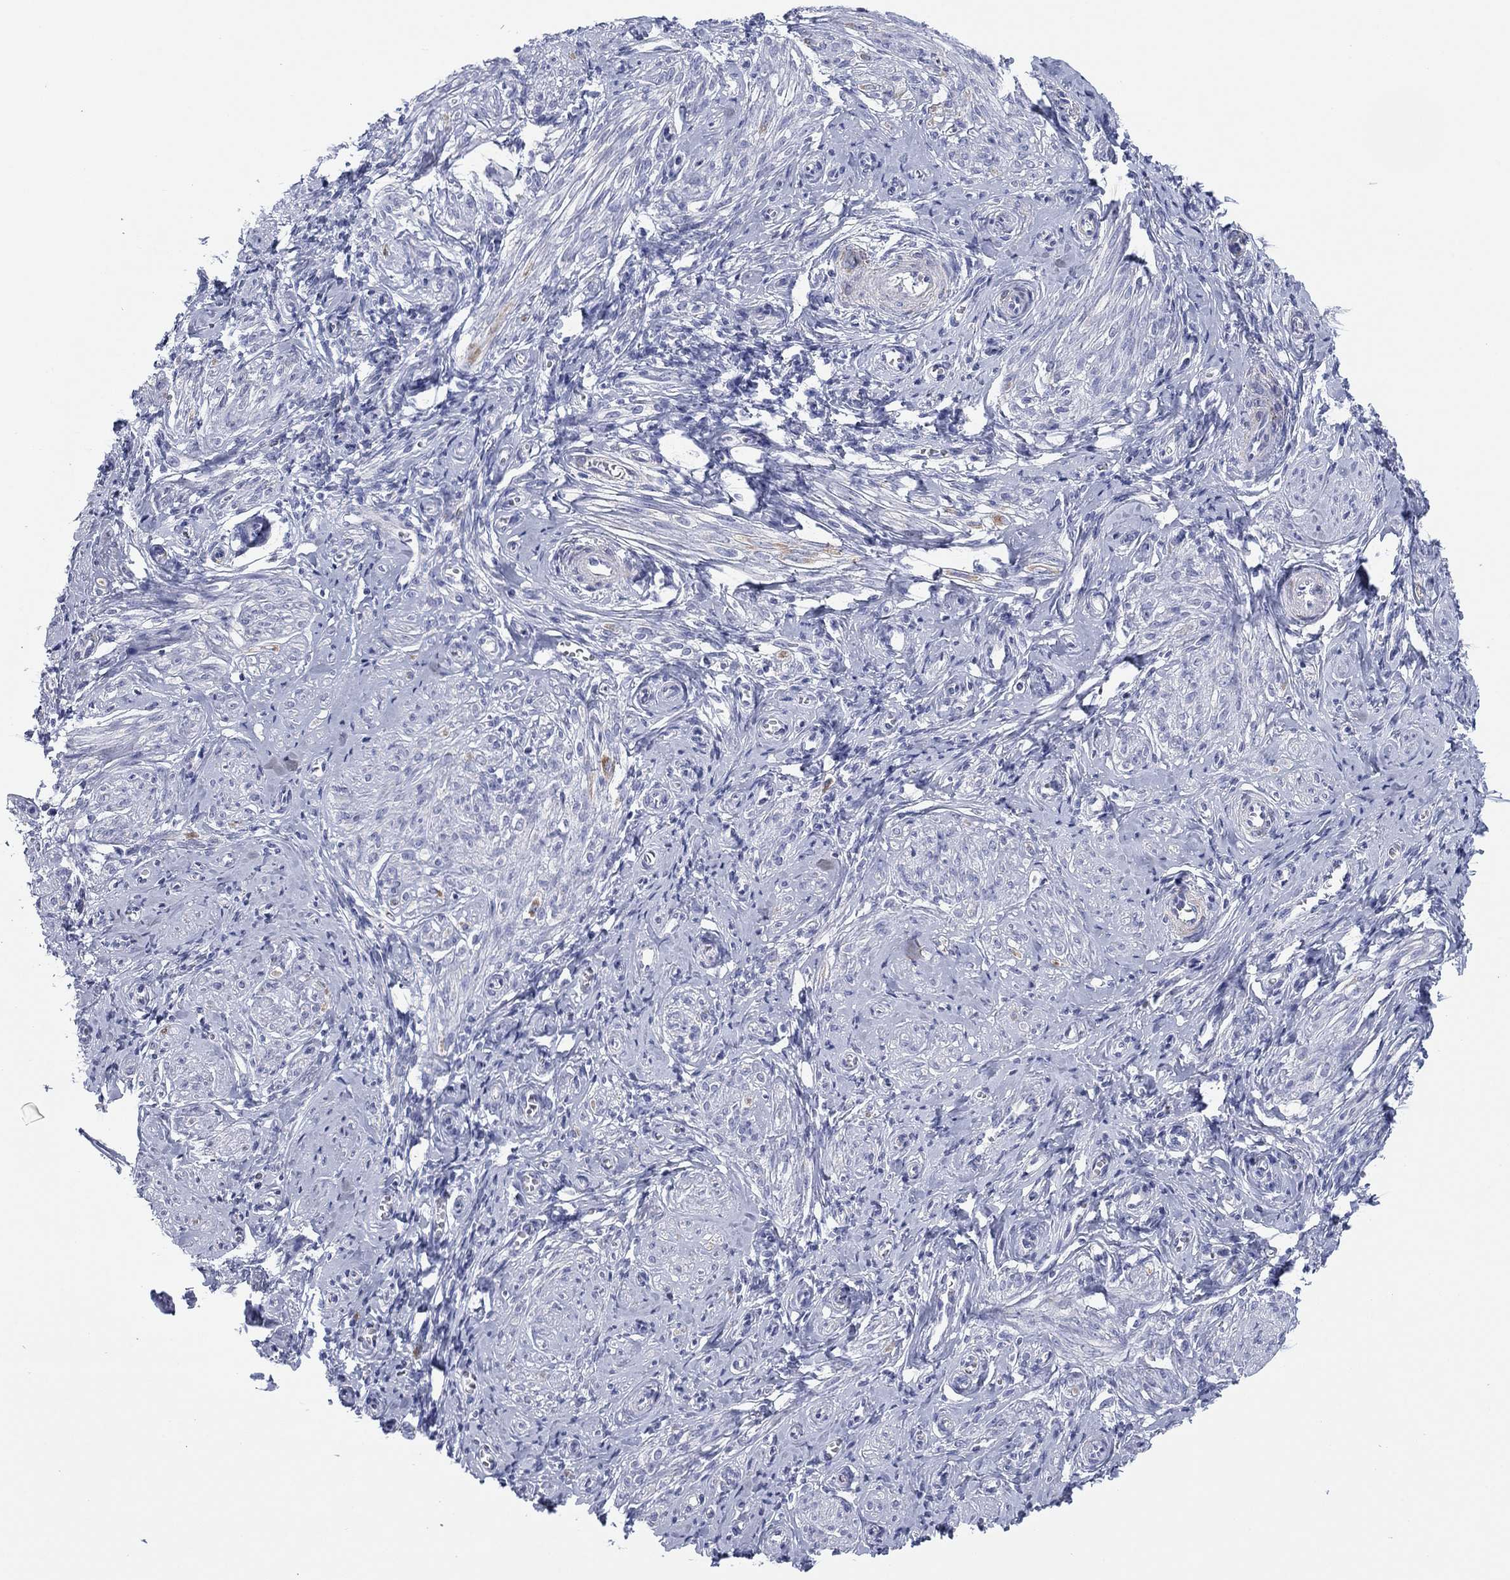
{"staining": {"intensity": "negative", "quantity": "none", "location": "none"}, "tissue": "endometrium", "cell_type": "Cells in endometrial stroma", "image_type": "normal", "snomed": [{"axis": "morphology", "description": "Normal tissue, NOS"}, {"axis": "topography", "description": "Cervix"}, {"axis": "topography", "description": "Endometrium"}], "caption": "Cells in endometrial stroma show no significant protein staining in unremarkable endometrium.", "gene": "MGST3", "patient": {"sex": "female", "age": 37}}